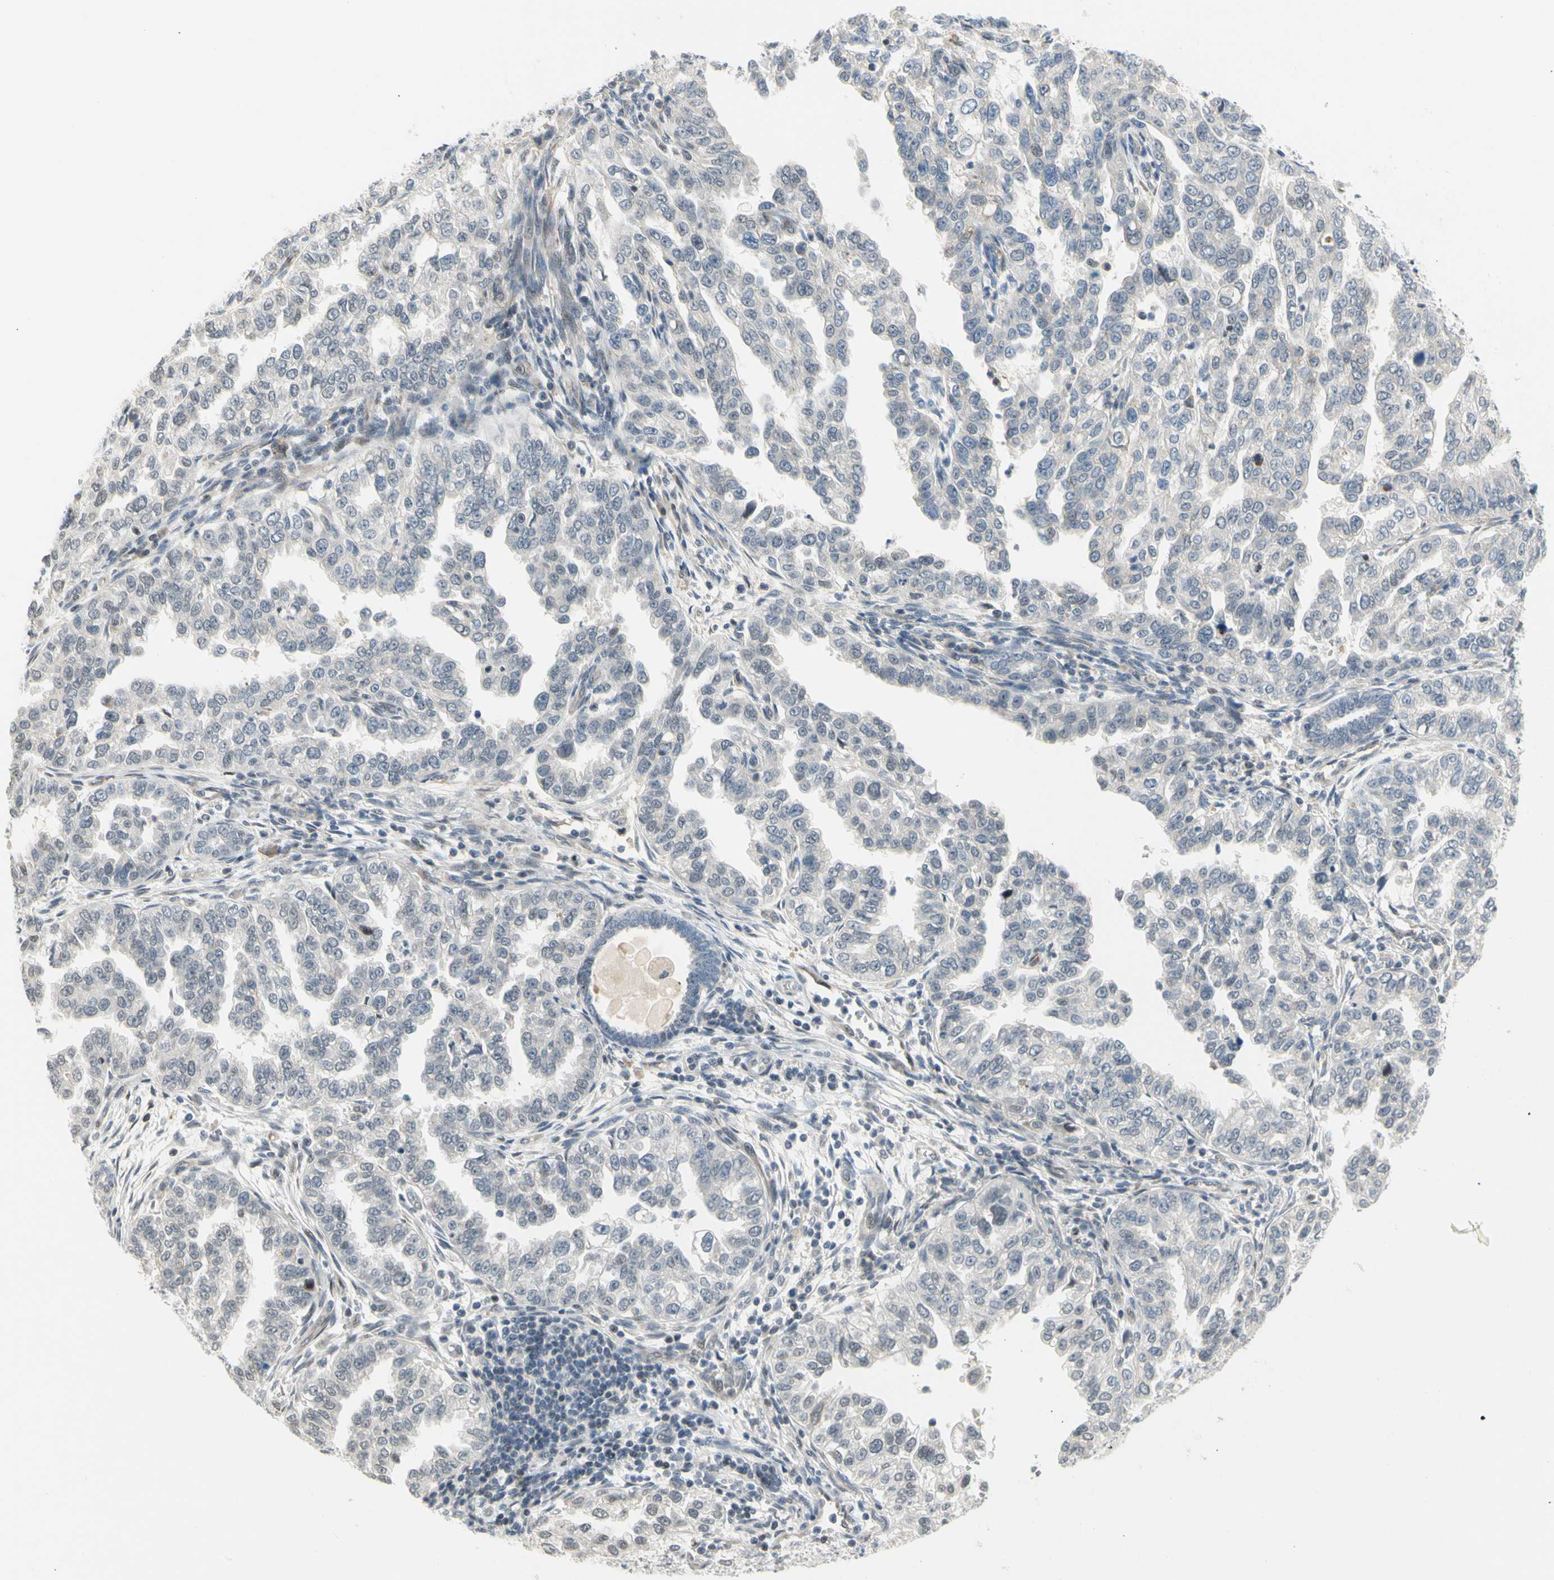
{"staining": {"intensity": "weak", "quantity": "<25%", "location": "nuclear"}, "tissue": "endometrial cancer", "cell_type": "Tumor cells", "image_type": "cancer", "snomed": [{"axis": "morphology", "description": "Adenocarcinoma, NOS"}, {"axis": "topography", "description": "Endometrium"}], "caption": "Tumor cells show no significant protein expression in endometrial adenocarcinoma.", "gene": "IMPG2", "patient": {"sex": "female", "age": 85}}